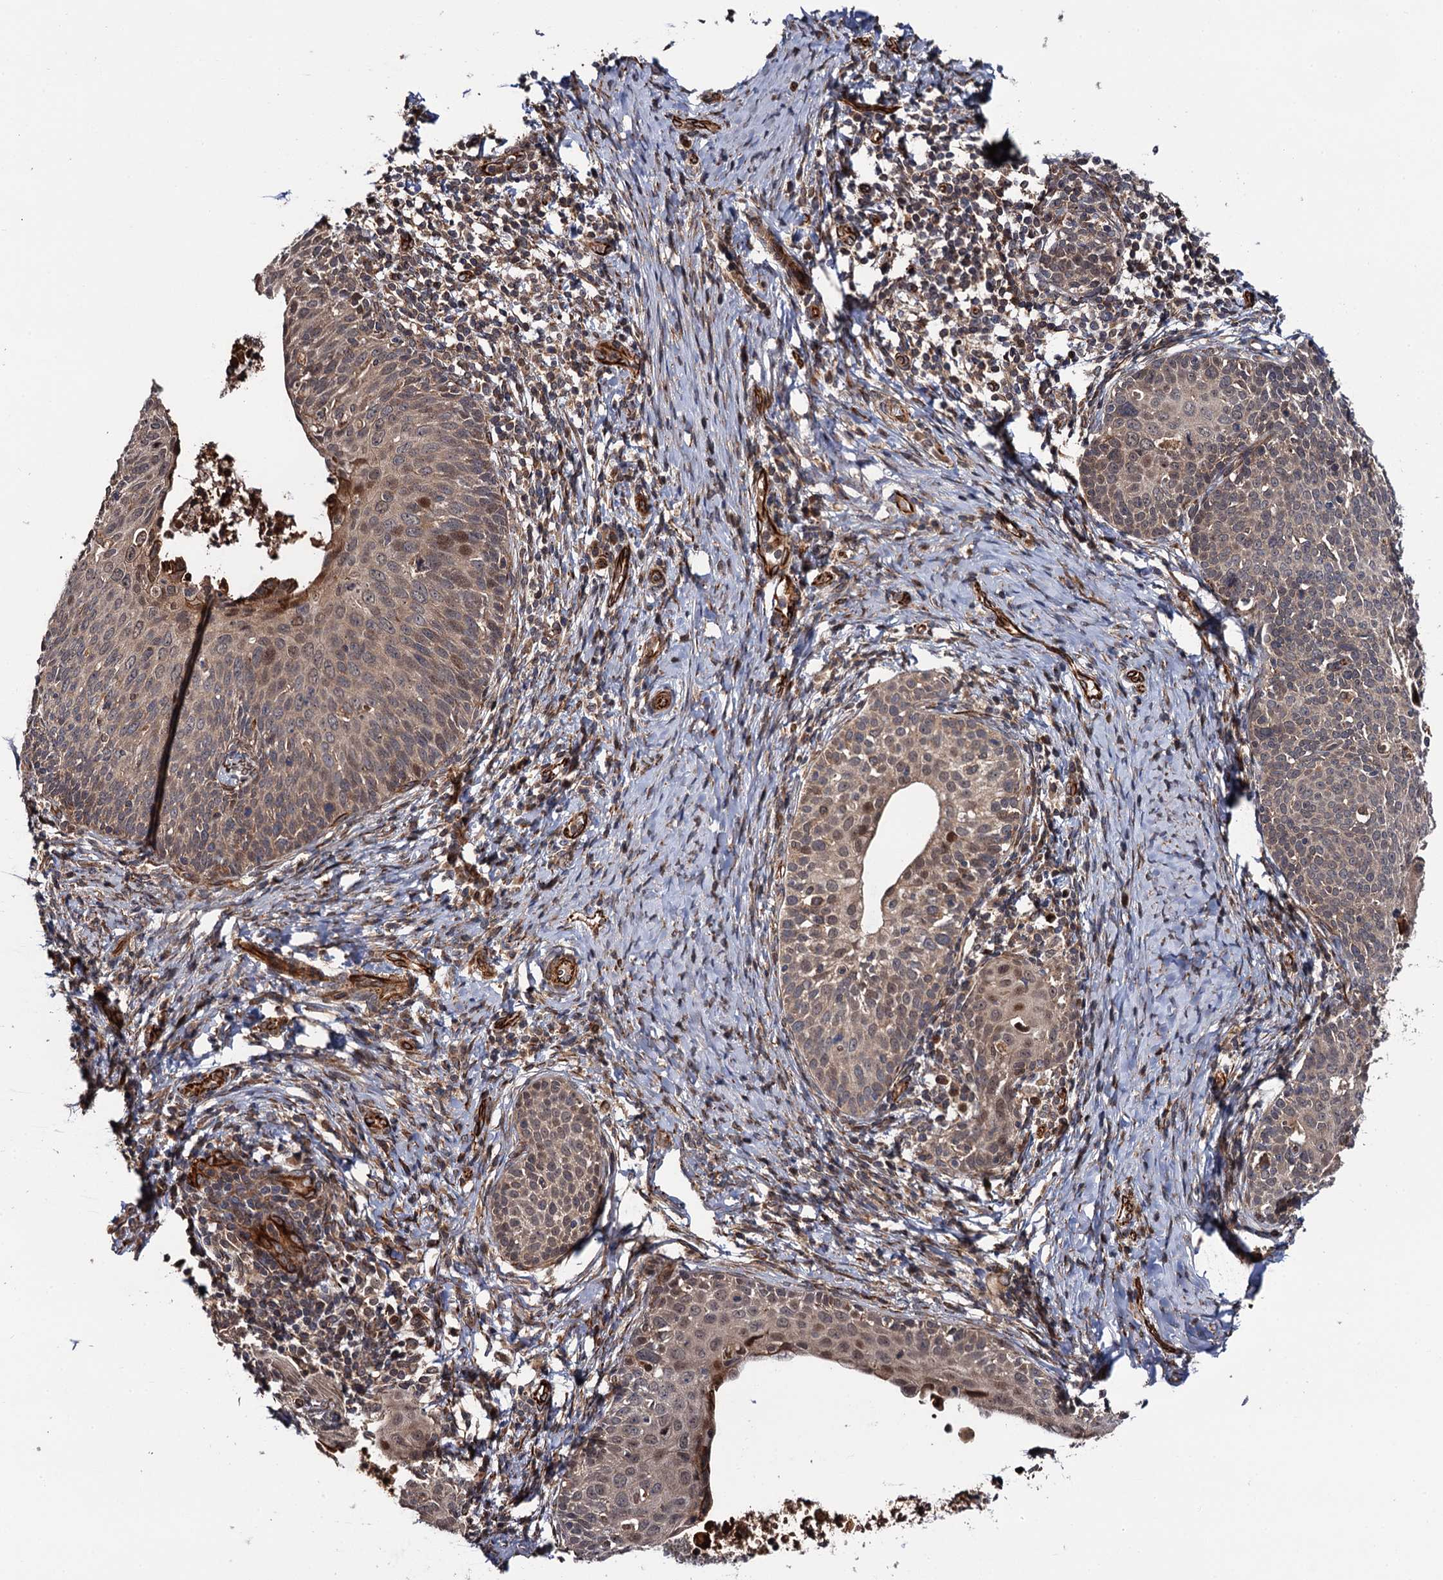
{"staining": {"intensity": "weak", "quantity": ">75%", "location": "cytoplasmic/membranous,nuclear"}, "tissue": "cervical cancer", "cell_type": "Tumor cells", "image_type": "cancer", "snomed": [{"axis": "morphology", "description": "Squamous cell carcinoma, NOS"}, {"axis": "topography", "description": "Cervix"}], "caption": "IHC image of neoplastic tissue: cervical squamous cell carcinoma stained using IHC shows low levels of weak protein expression localized specifically in the cytoplasmic/membranous and nuclear of tumor cells, appearing as a cytoplasmic/membranous and nuclear brown color.", "gene": "FSIP1", "patient": {"sex": "female", "age": 52}}